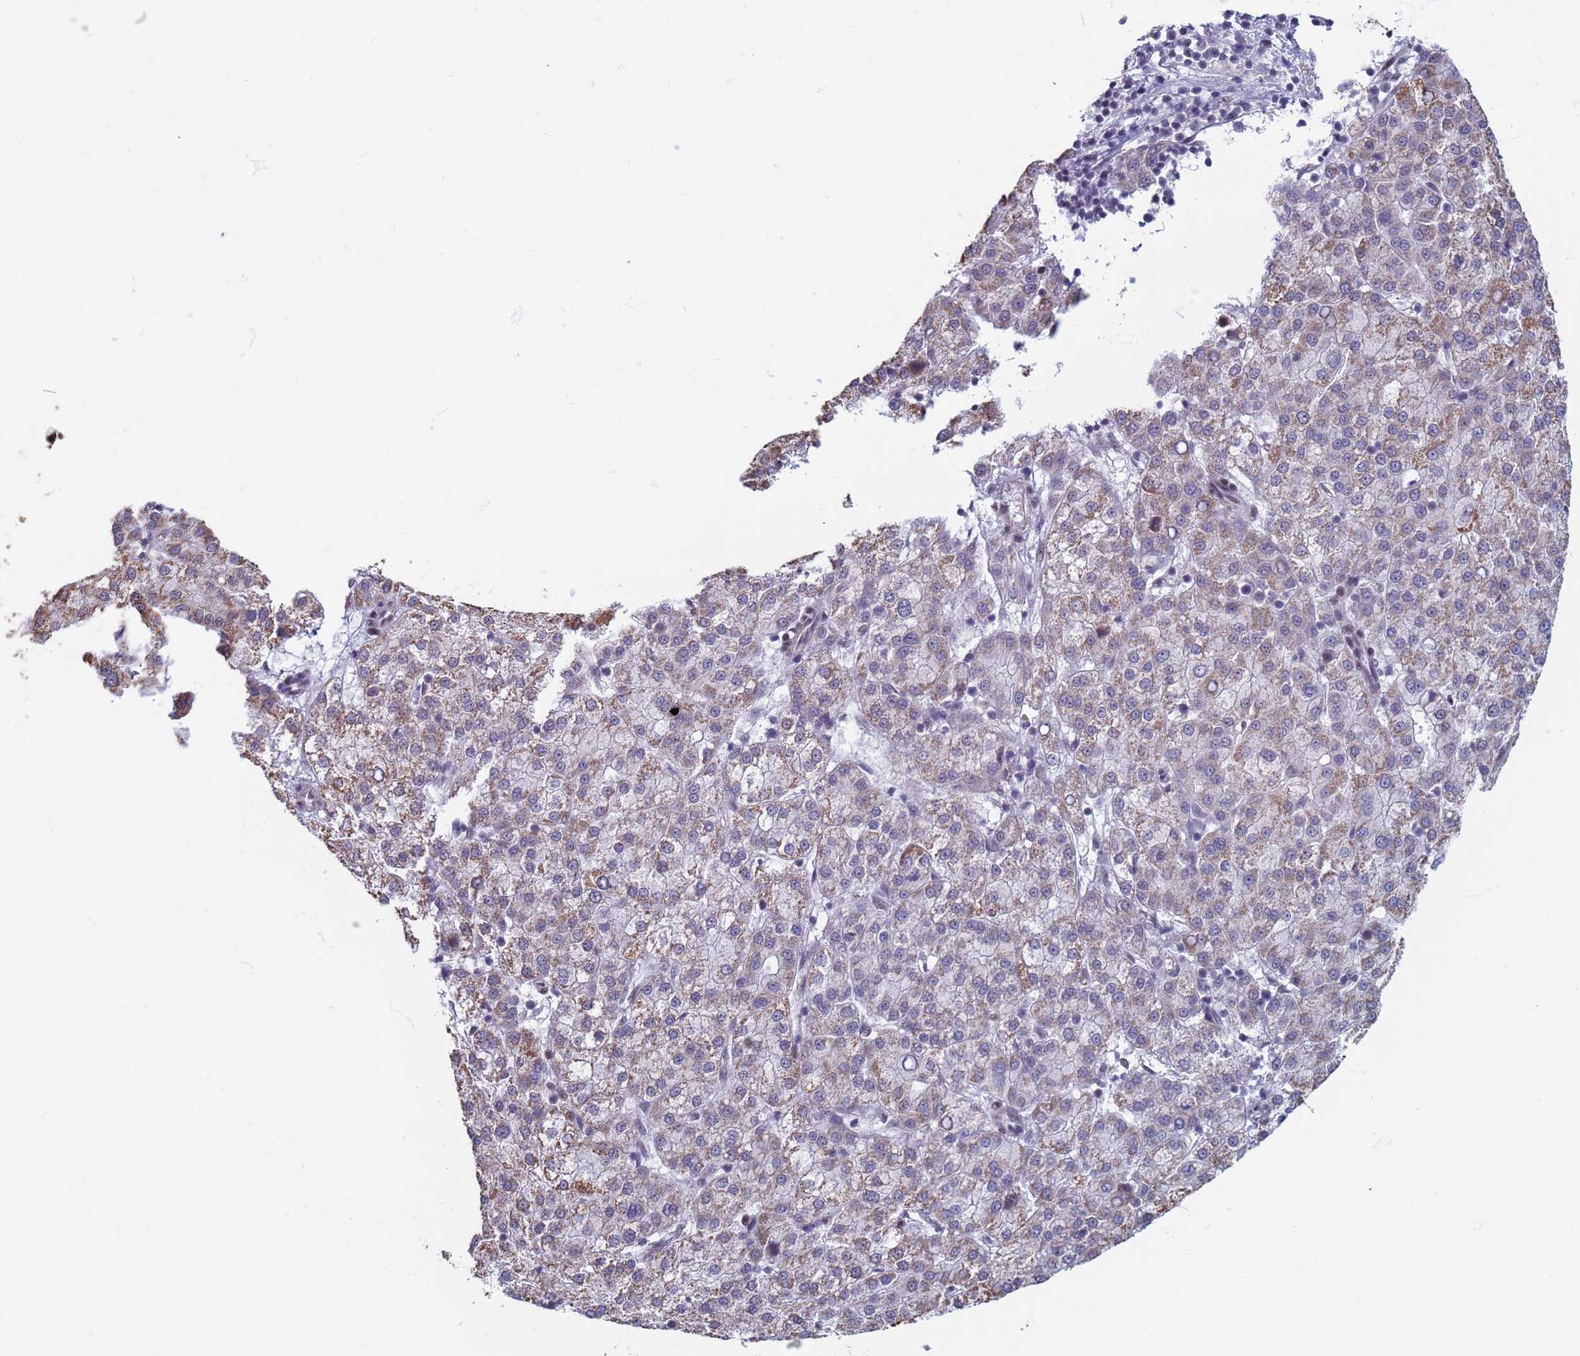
{"staining": {"intensity": "weak", "quantity": "25%-75%", "location": "cytoplasmic/membranous"}, "tissue": "liver cancer", "cell_type": "Tumor cells", "image_type": "cancer", "snomed": [{"axis": "morphology", "description": "Carcinoma, Hepatocellular, NOS"}, {"axis": "topography", "description": "Liver"}], "caption": "Human liver cancer (hepatocellular carcinoma) stained with a brown dye shows weak cytoplasmic/membranous positive staining in approximately 25%-75% of tumor cells.", "gene": "SAE1", "patient": {"sex": "female", "age": 58}}